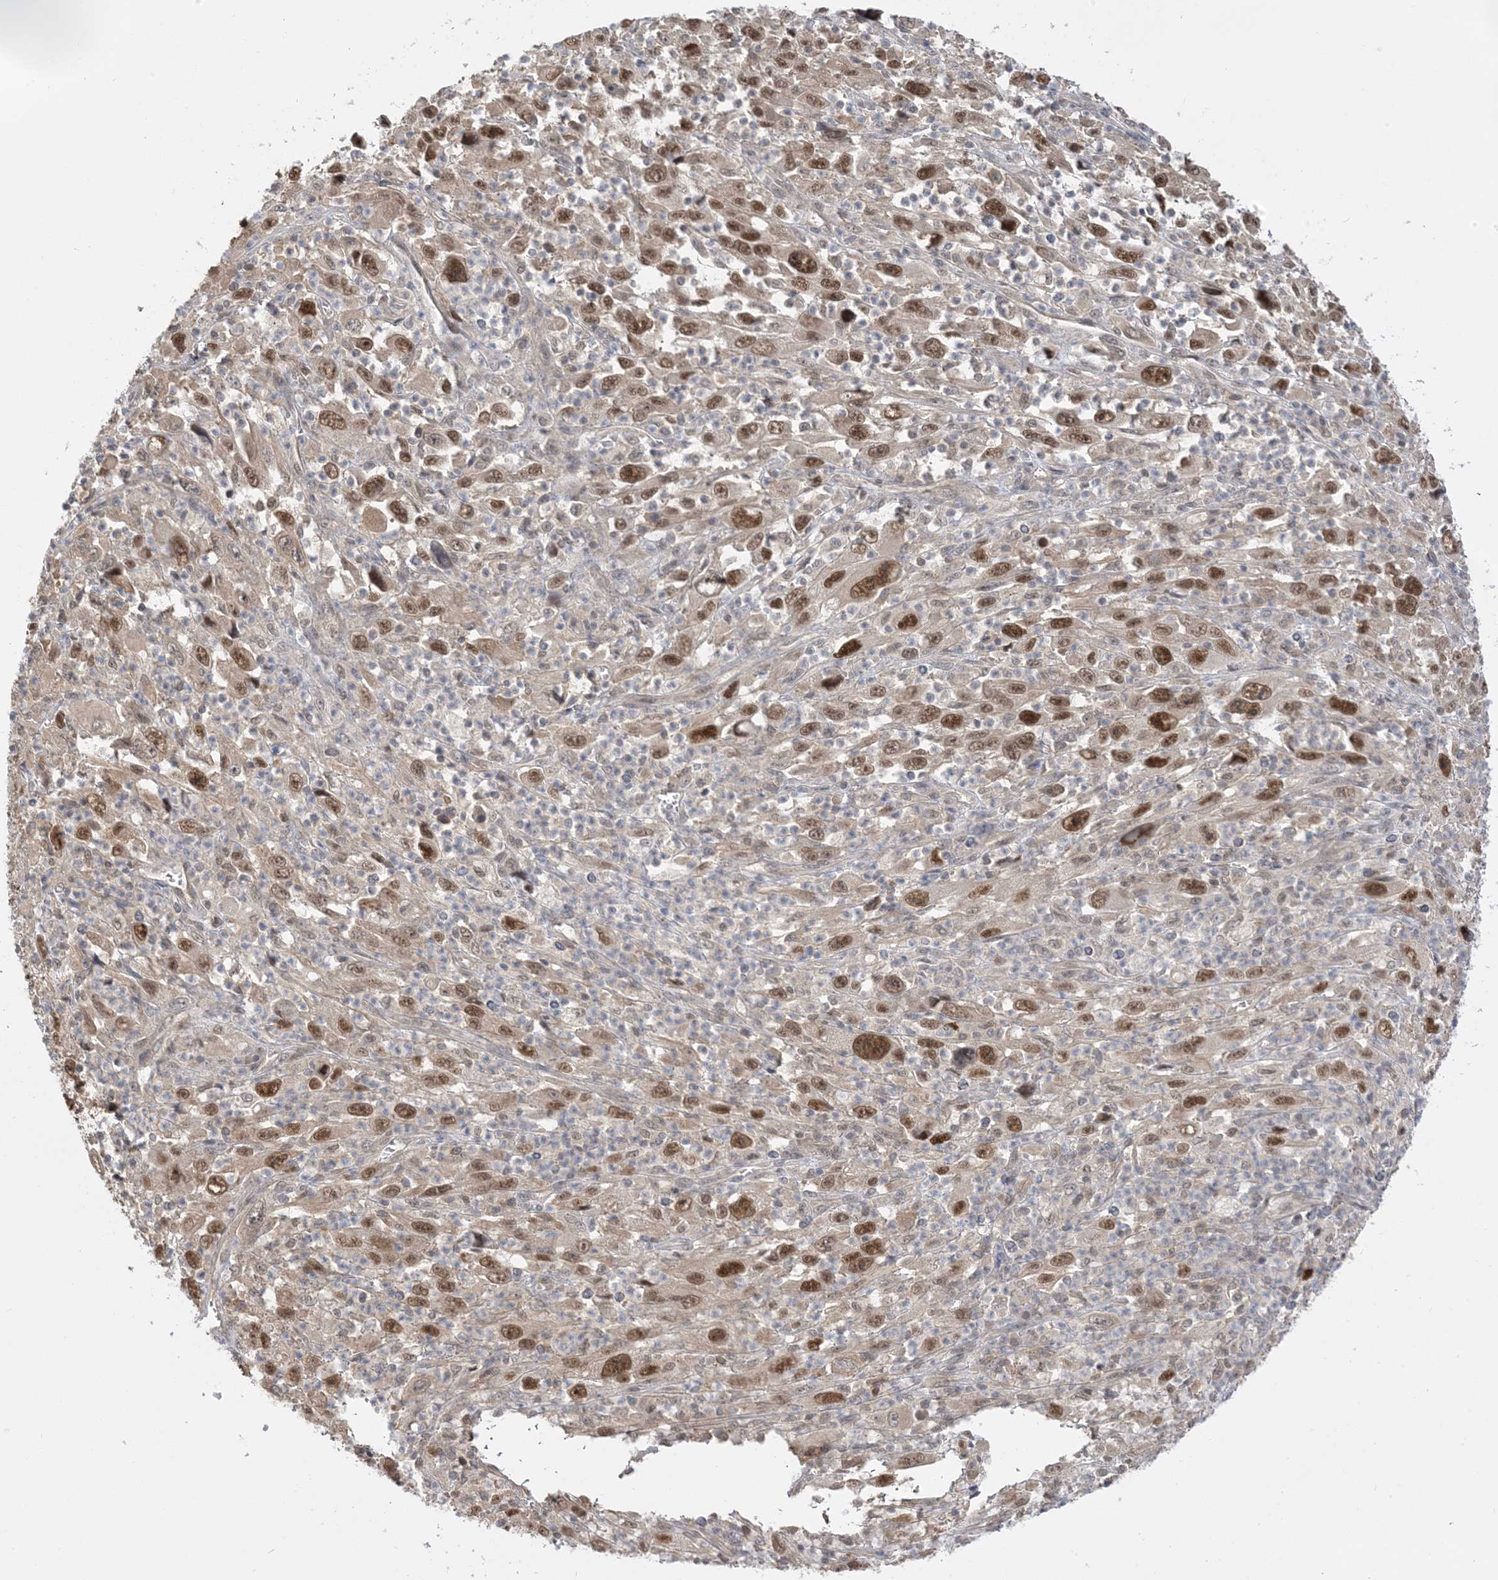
{"staining": {"intensity": "moderate", "quantity": ">75%", "location": "nuclear"}, "tissue": "melanoma", "cell_type": "Tumor cells", "image_type": "cancer", "snomed": [{"axis": "morphology", "description": "Malignant melanoma, Metastatic site"}, {"axis": "topography", "description": "Skin"}], "caption": "Protein staining of malignant melanoma (metastatic site) tissue displays moderate nuclear expression in about >75% of tumor cells. The protein is stained brown, and the nuclei are stained in blue (DAB IHC with brightfield microscopy, high magnification).", "gene": "WDR26", "patient": {"sex": "female", "age": 56}}